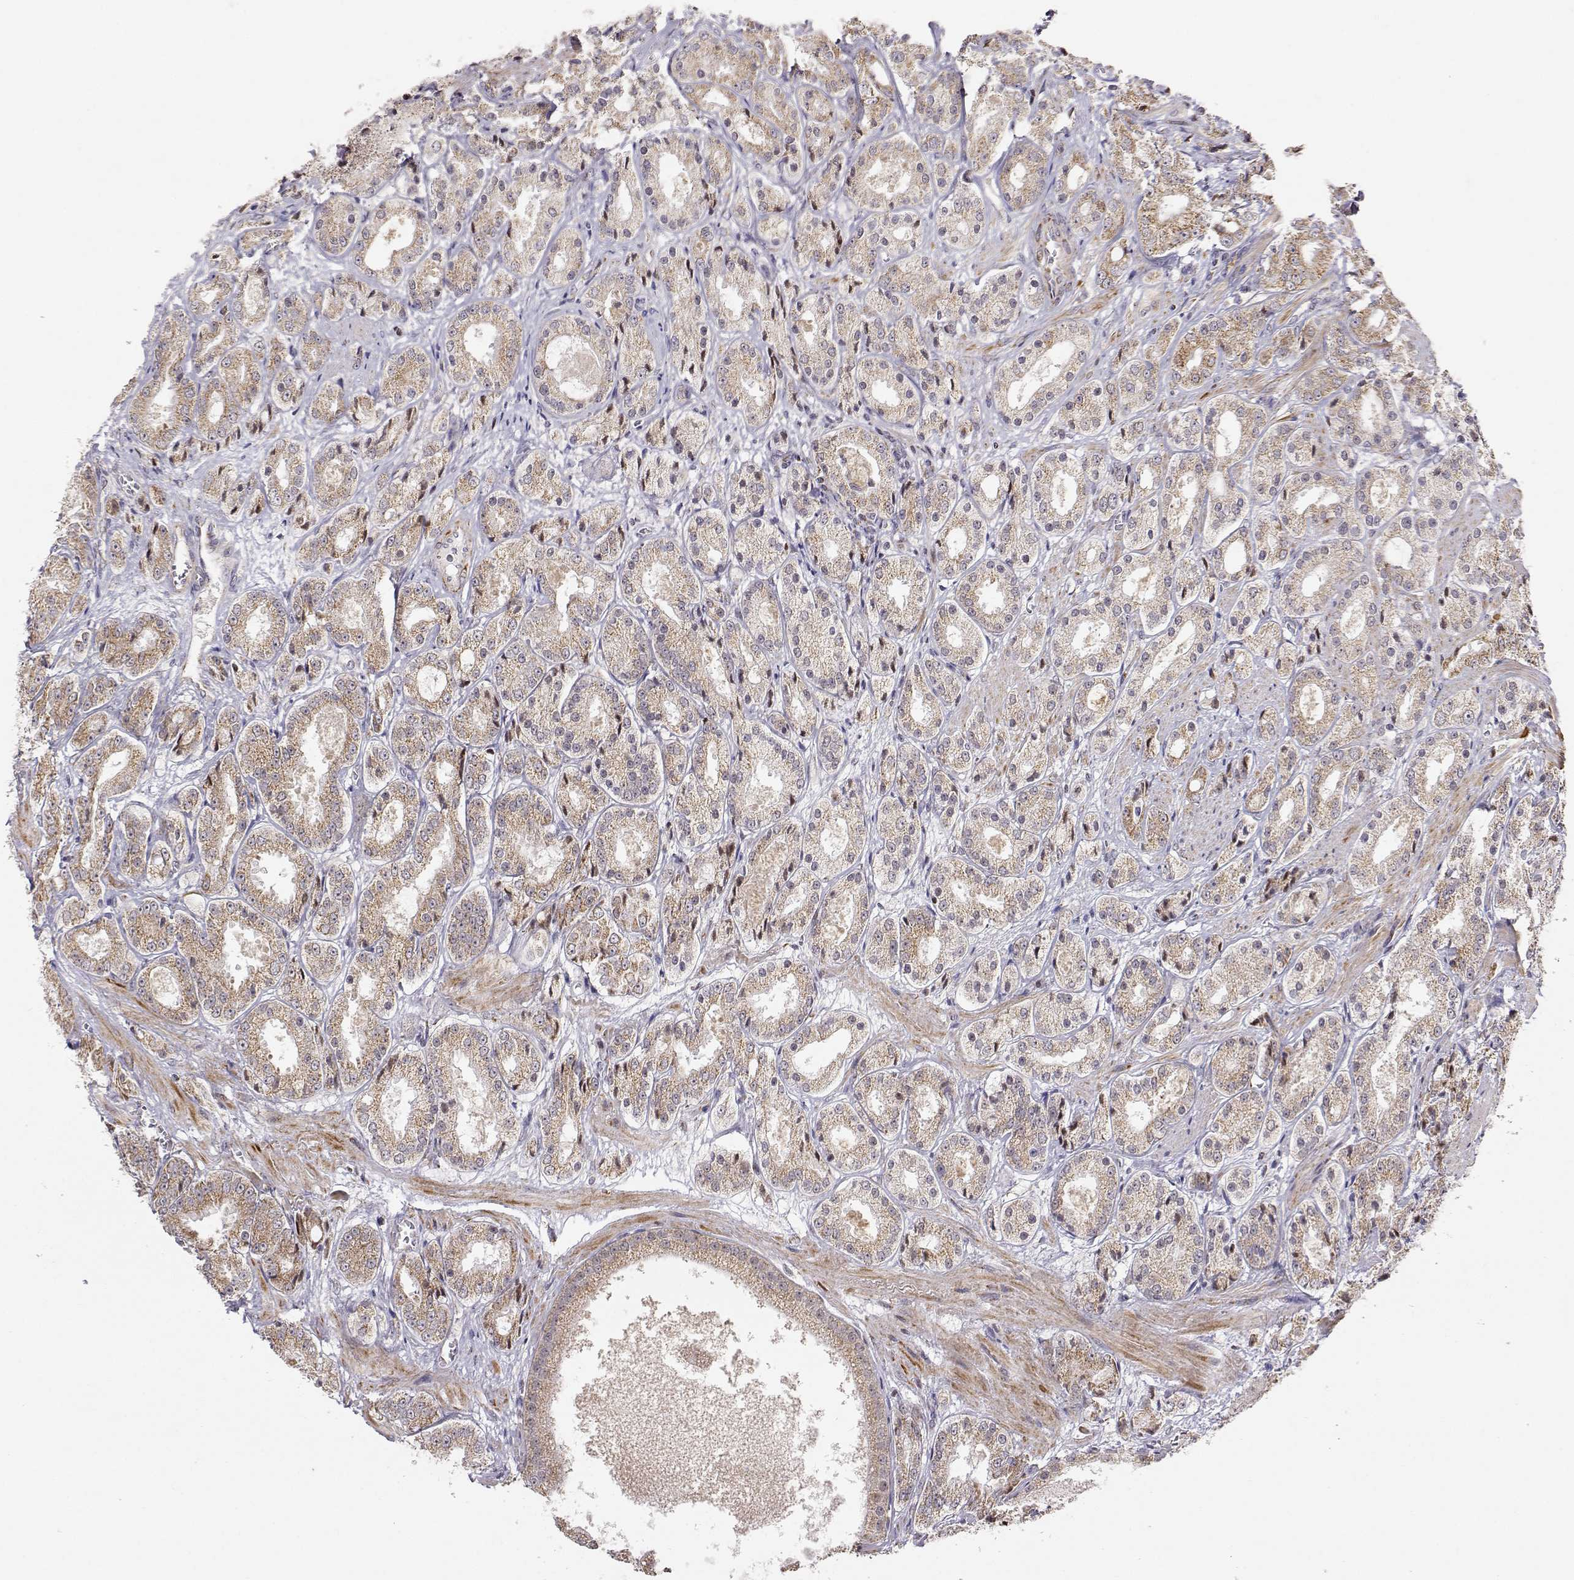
{"staining": {"intensity": "weak", "quantity": ">75%", "location": "cytoplasmic/membranous"}, "tissue": "prostate cancer", "cell_type": "Tumor cells", "image_type": "cancer", "snomed": [{"axis": "morphology", "description": "Adenocarcinoma, High grade"}, {"axis": "topography", "description": "Prostate"}], "caption": "Immunohistochemical staining of prostate cancer reveals low levels of weak cytoplasmic/membranous expression in about >75% of tumor cells. Ihc stains the protein of interest in brown and the nuclei are stained blue.", "gene": "EXOG", "patient": {"sex": "male", "age": 66}}